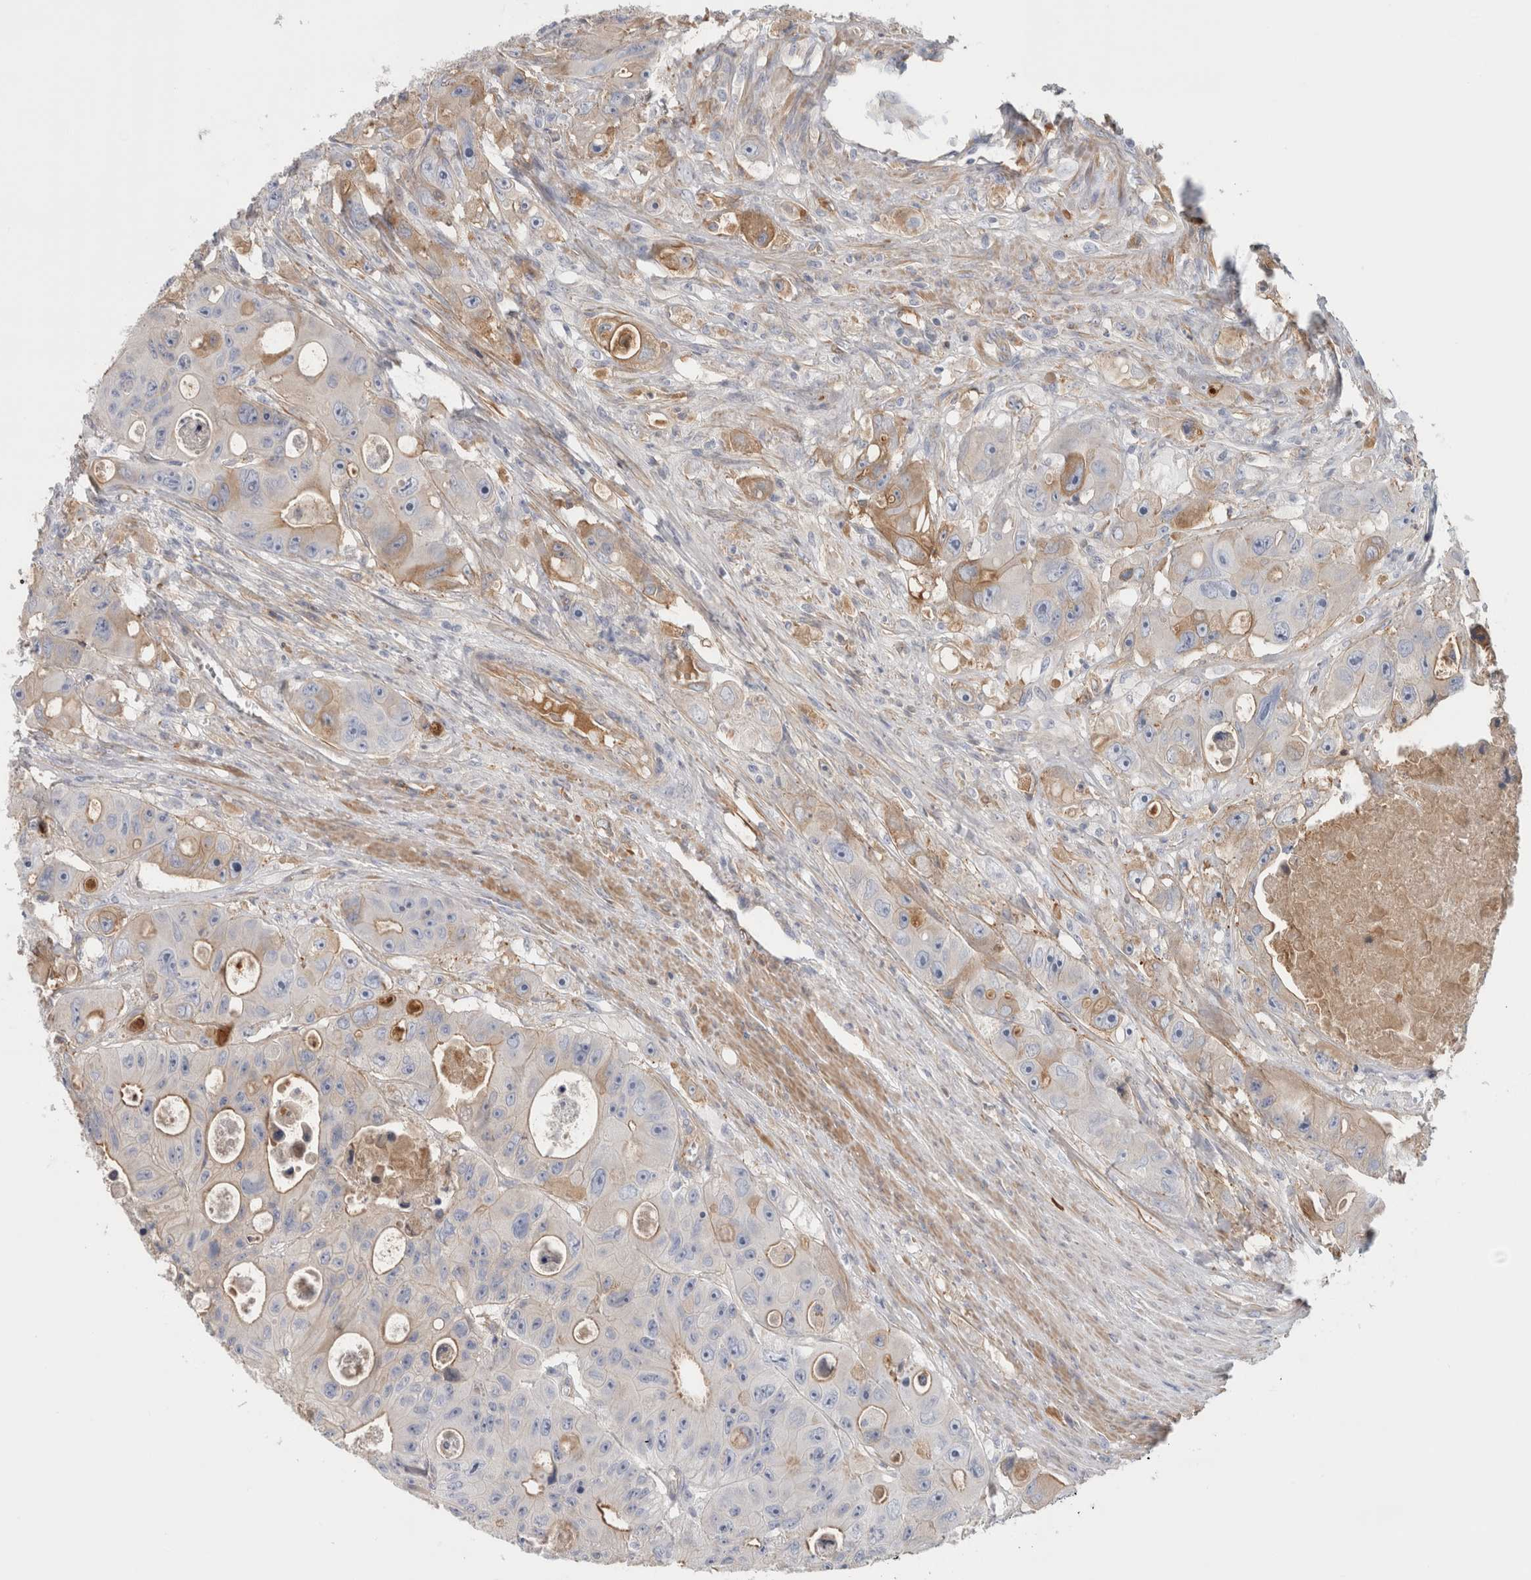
{"staining": {"intensity": "weak", "quantity": "25%-75%", "location": "cytoplasmic/membranous"}, "tissue": "colorectal cancer", "cell_type": "Tumor cells", "image_type": "cancer", "snomed": [{"axis": "morphology", "description": "Adenocarcinoma, NOS"}, {"axis": "topography", "description": "Colon"}], "caption": "Immunohistochemistry (IHC) staining of colorectal cancer (adenocarcinoma), which exhibits low levels of weak cytoplasmic/membranous positivity in approximately 25%-75% of tumor cells indicating weak cytoplasmic/membranous protein positivity. The staining was performed using DAB (brown) for protein detection and nuclei were counterstained in hematoxylin (blue).", "gene": "CFI", "patient": {"sex": "female", "age": 46}}